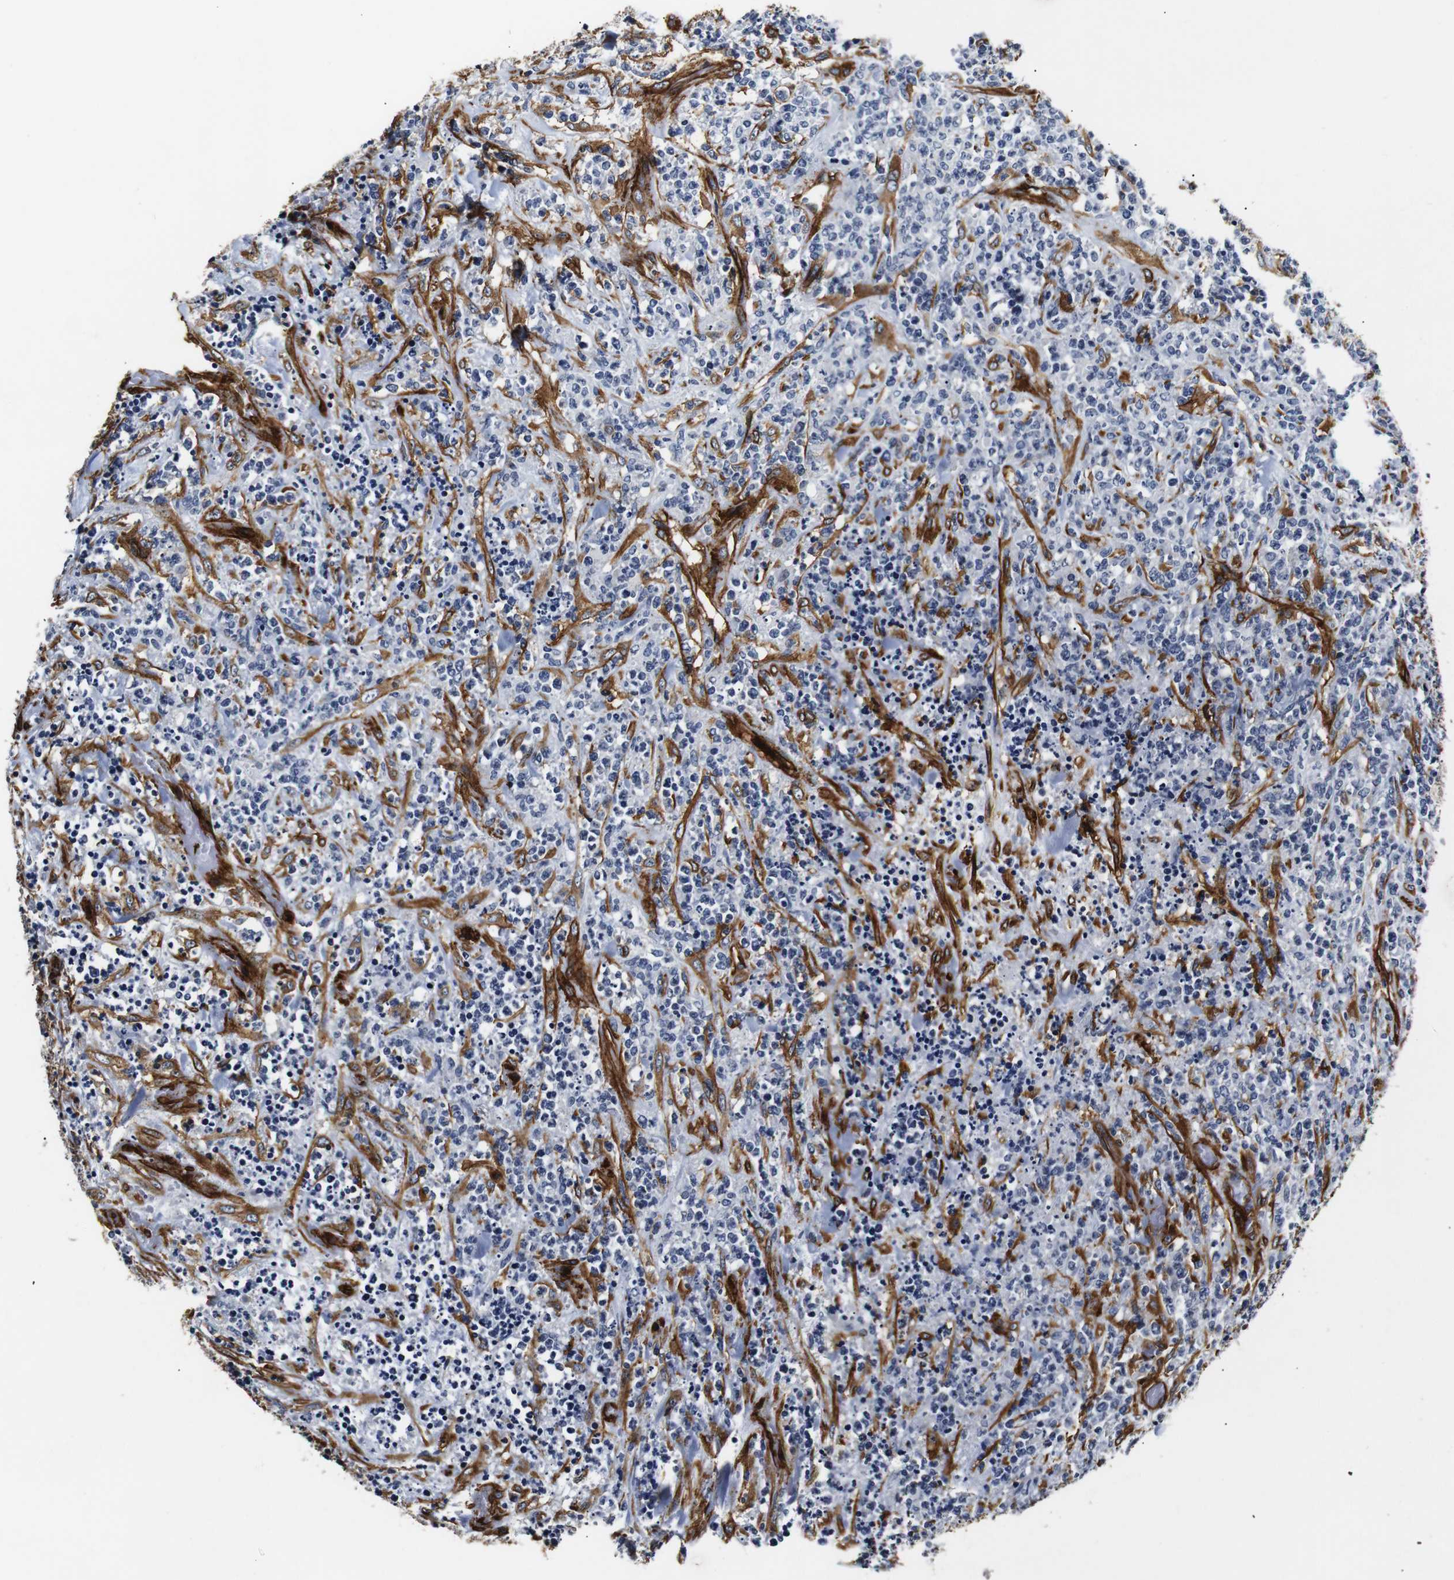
{"staining": {"intensity": "negative", "quantity": "none", "location": "none"}, "tissue": "lymphoma", "cell_type": "Tumor cells", "image_type": "cancer", "snomed": [{"axis": "morphology", "description": "Malignant lymphoma, non-Hodgkin's type, High grade"}, {"axis": "topography", "description": "Soft tissue"}], "caption": "Immunohistochemistry (IHC) of human lymphoma shows no expression in tumor cells.", "gene": "CAV2", "patient": {"sex": "male", "age": 18}}